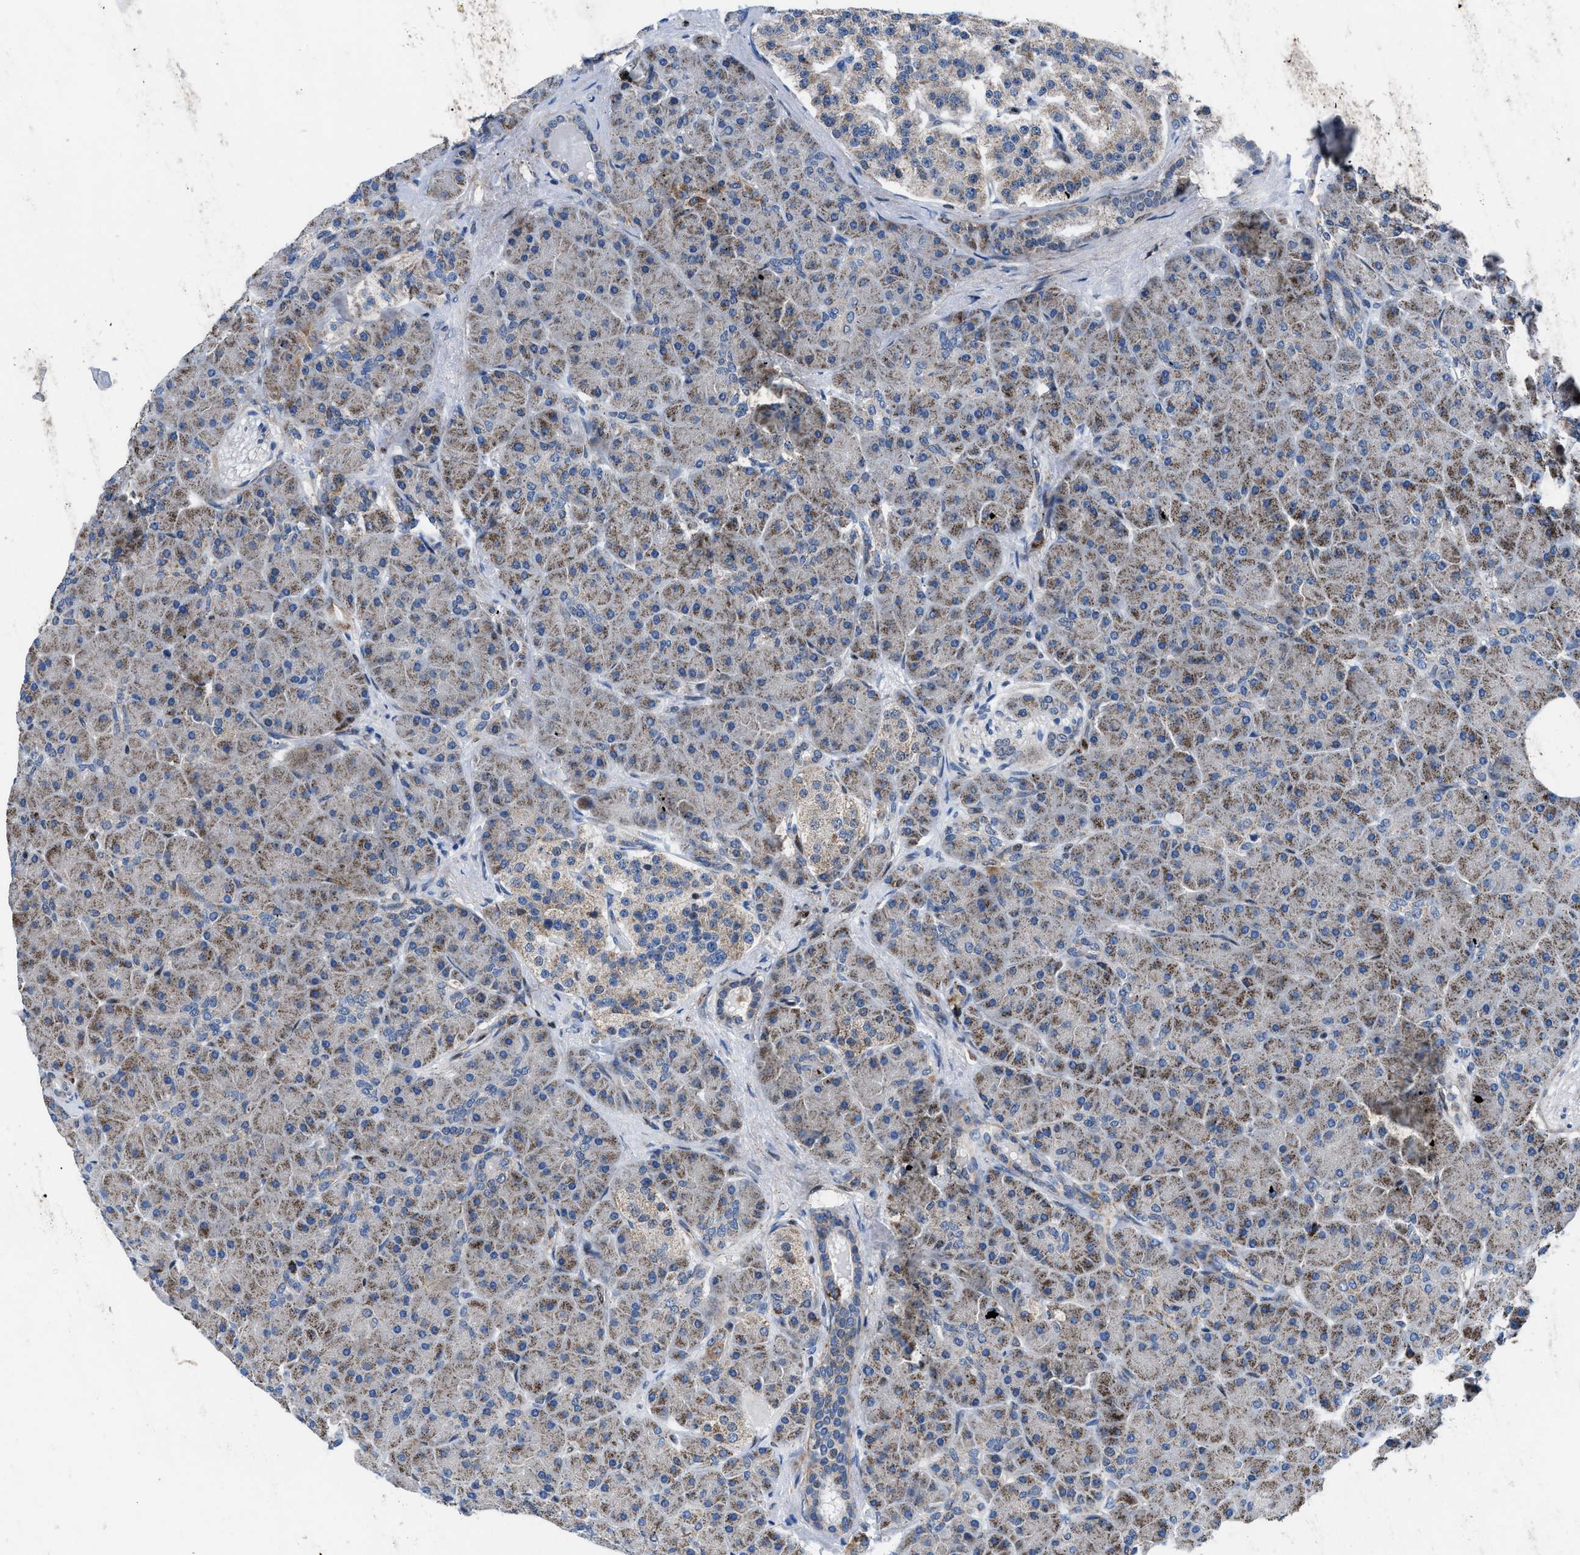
{"staining": {"intensity": "moderate", "quantity": "25%-75%", "location": "cytoplasmic/membranous"}, "tissue": "pancreas", "cell_type": "Exocrine glandular cells", "image_type": "normal", "snomed": [{"axis": "morphology", "description": "Normal tissue, NOS"}, {"axis": "topography", "description": "Pancreas"}], "caption": "A medium amount of moderate cytoplasmic/membranous staining is present in about 25%-75% of exocrine glandular cells in benign pancreas.", "gene": "LMO2", "patient": {"sex": "male", "age": 66}}